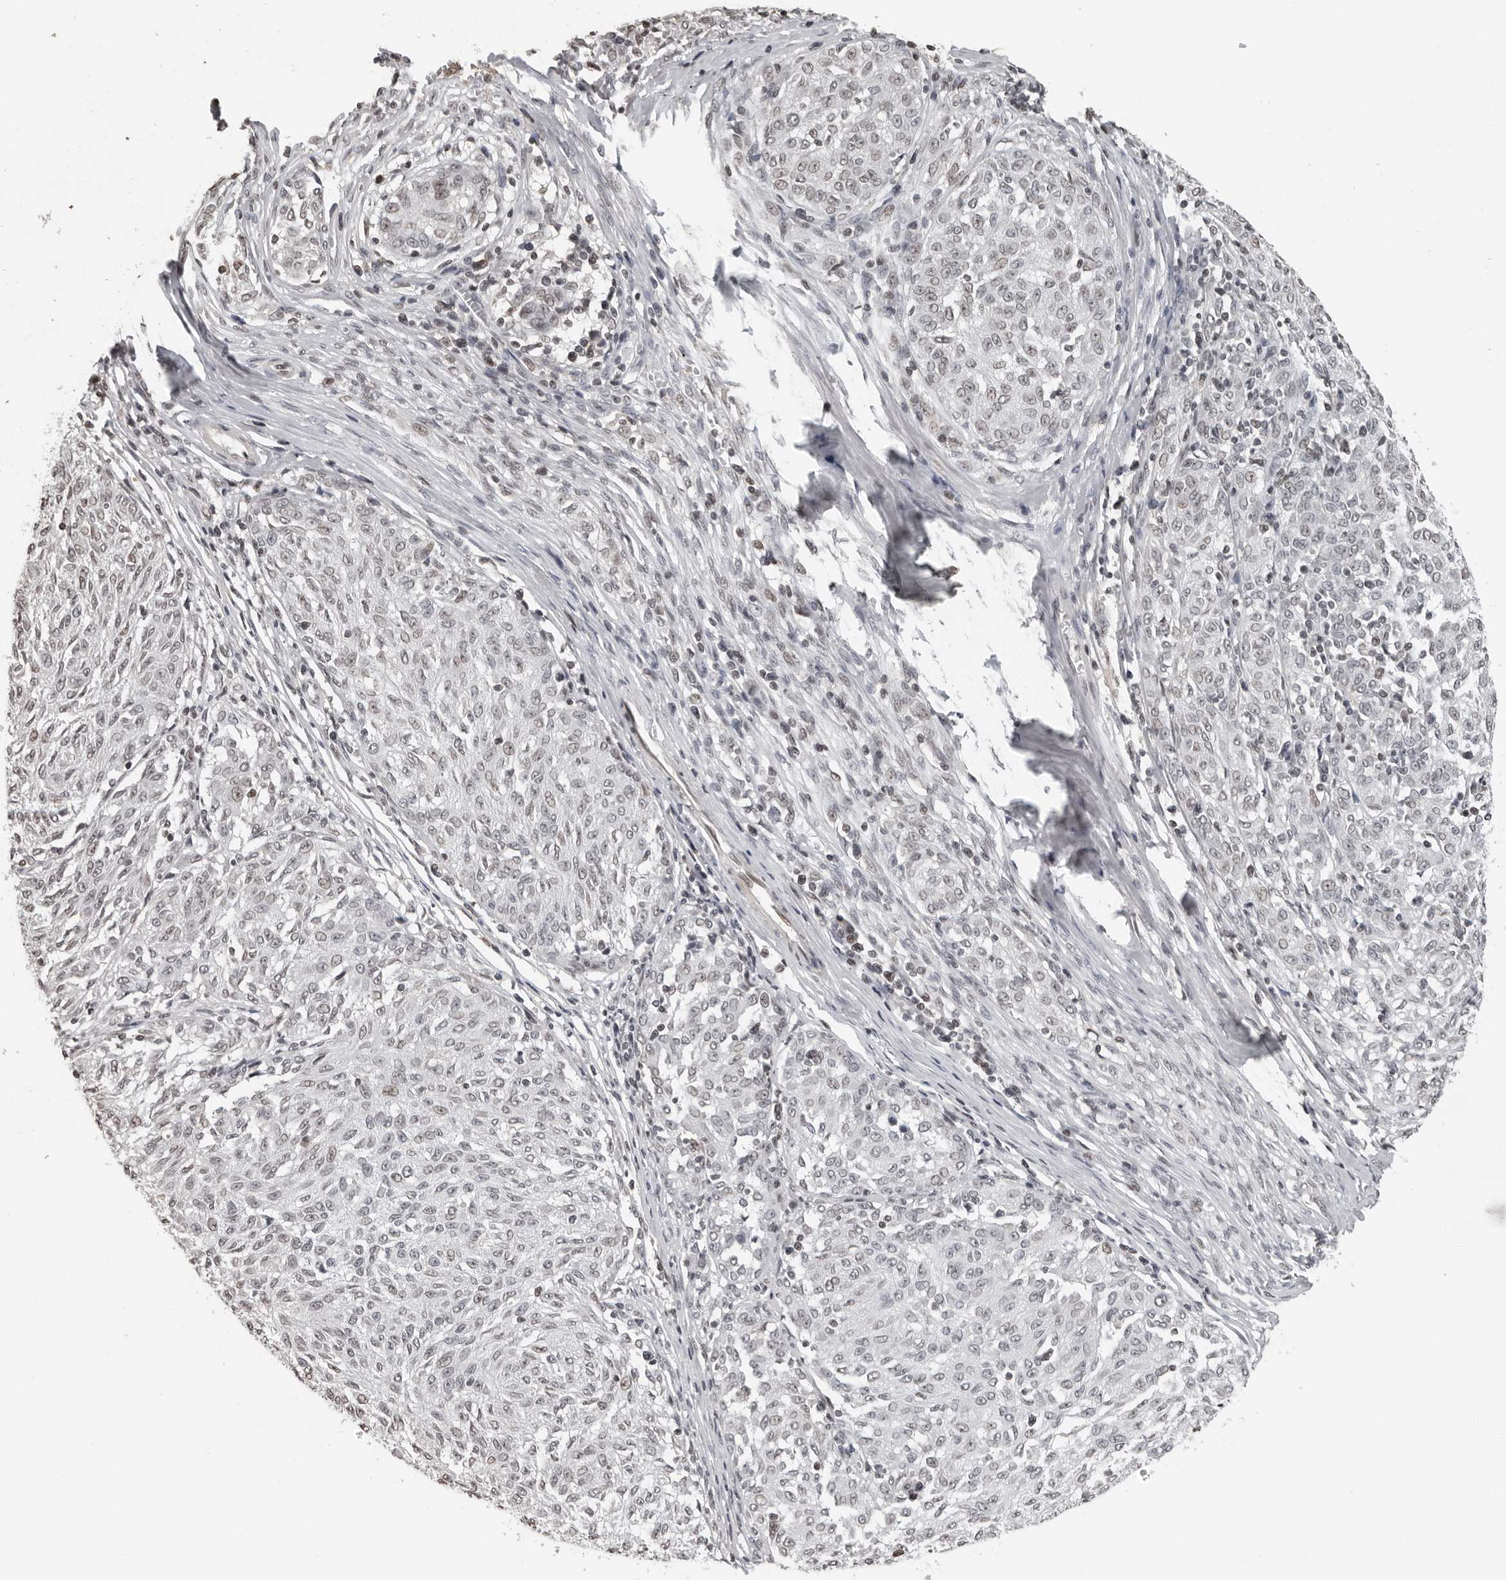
{"staining": {"intensity": "negative", "quantity": "none", "location": "none"}, "tissue": "melanoma", "cell_type": "Tumor cells", "image_type": "cancer", "snomed": [{"axis": "morphology", "description": "Malignant melanoma, NOS"}, {"axis": "topography", "description": "Skin"}], "caption": "The photomicrograph displays no significant staining in tumor cells of malignant melanoma. Nuclei are stained in blue.", "gene": "ORC1", "patient": {"sex": "female", "age": 72}}